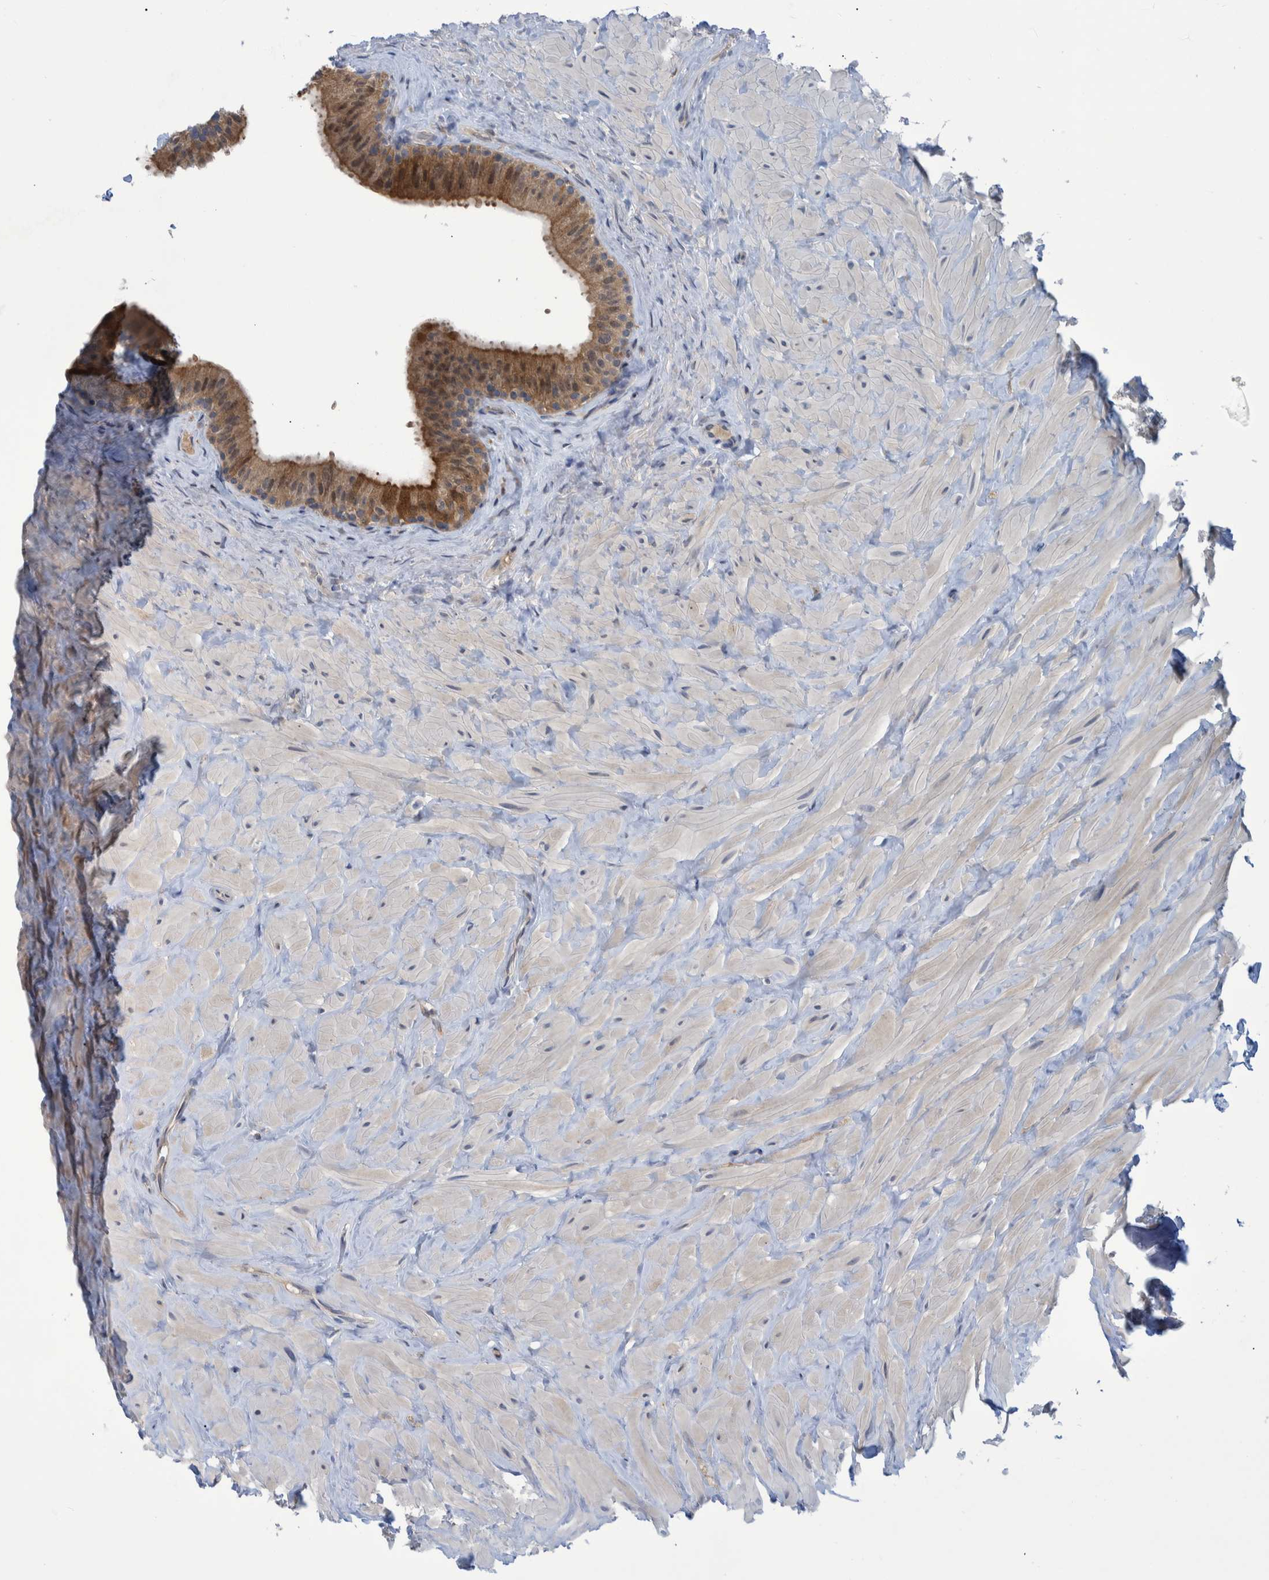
{"staining": {"intensity": "moderate", "quantity": ">75%", "location": "cytoplasmic/membranous"}, "tissue": "epididymis", "cell_type": "Glandular cells", "image_type": "normal", "snomed": [{"axis": "morphology", "description": "Normal tissue, NOS"}, {"axis": "topography", "description": "Vascular tissue"}, {"axis": "topography", "description": "Epididymis"}], "caption": "Protein analysis of normal epididymis reveals moderate cytoplasmic/membranous staining in about >75% of glandular cells. The staining is performed using DAB (3,3'-diaminobenzidine) brown chromogen to label protein expression. The nuclei are counter-stained blue using hematoxylin.", "gene": "PCYT2", "patient": {"sex": "male", "age": 49}}